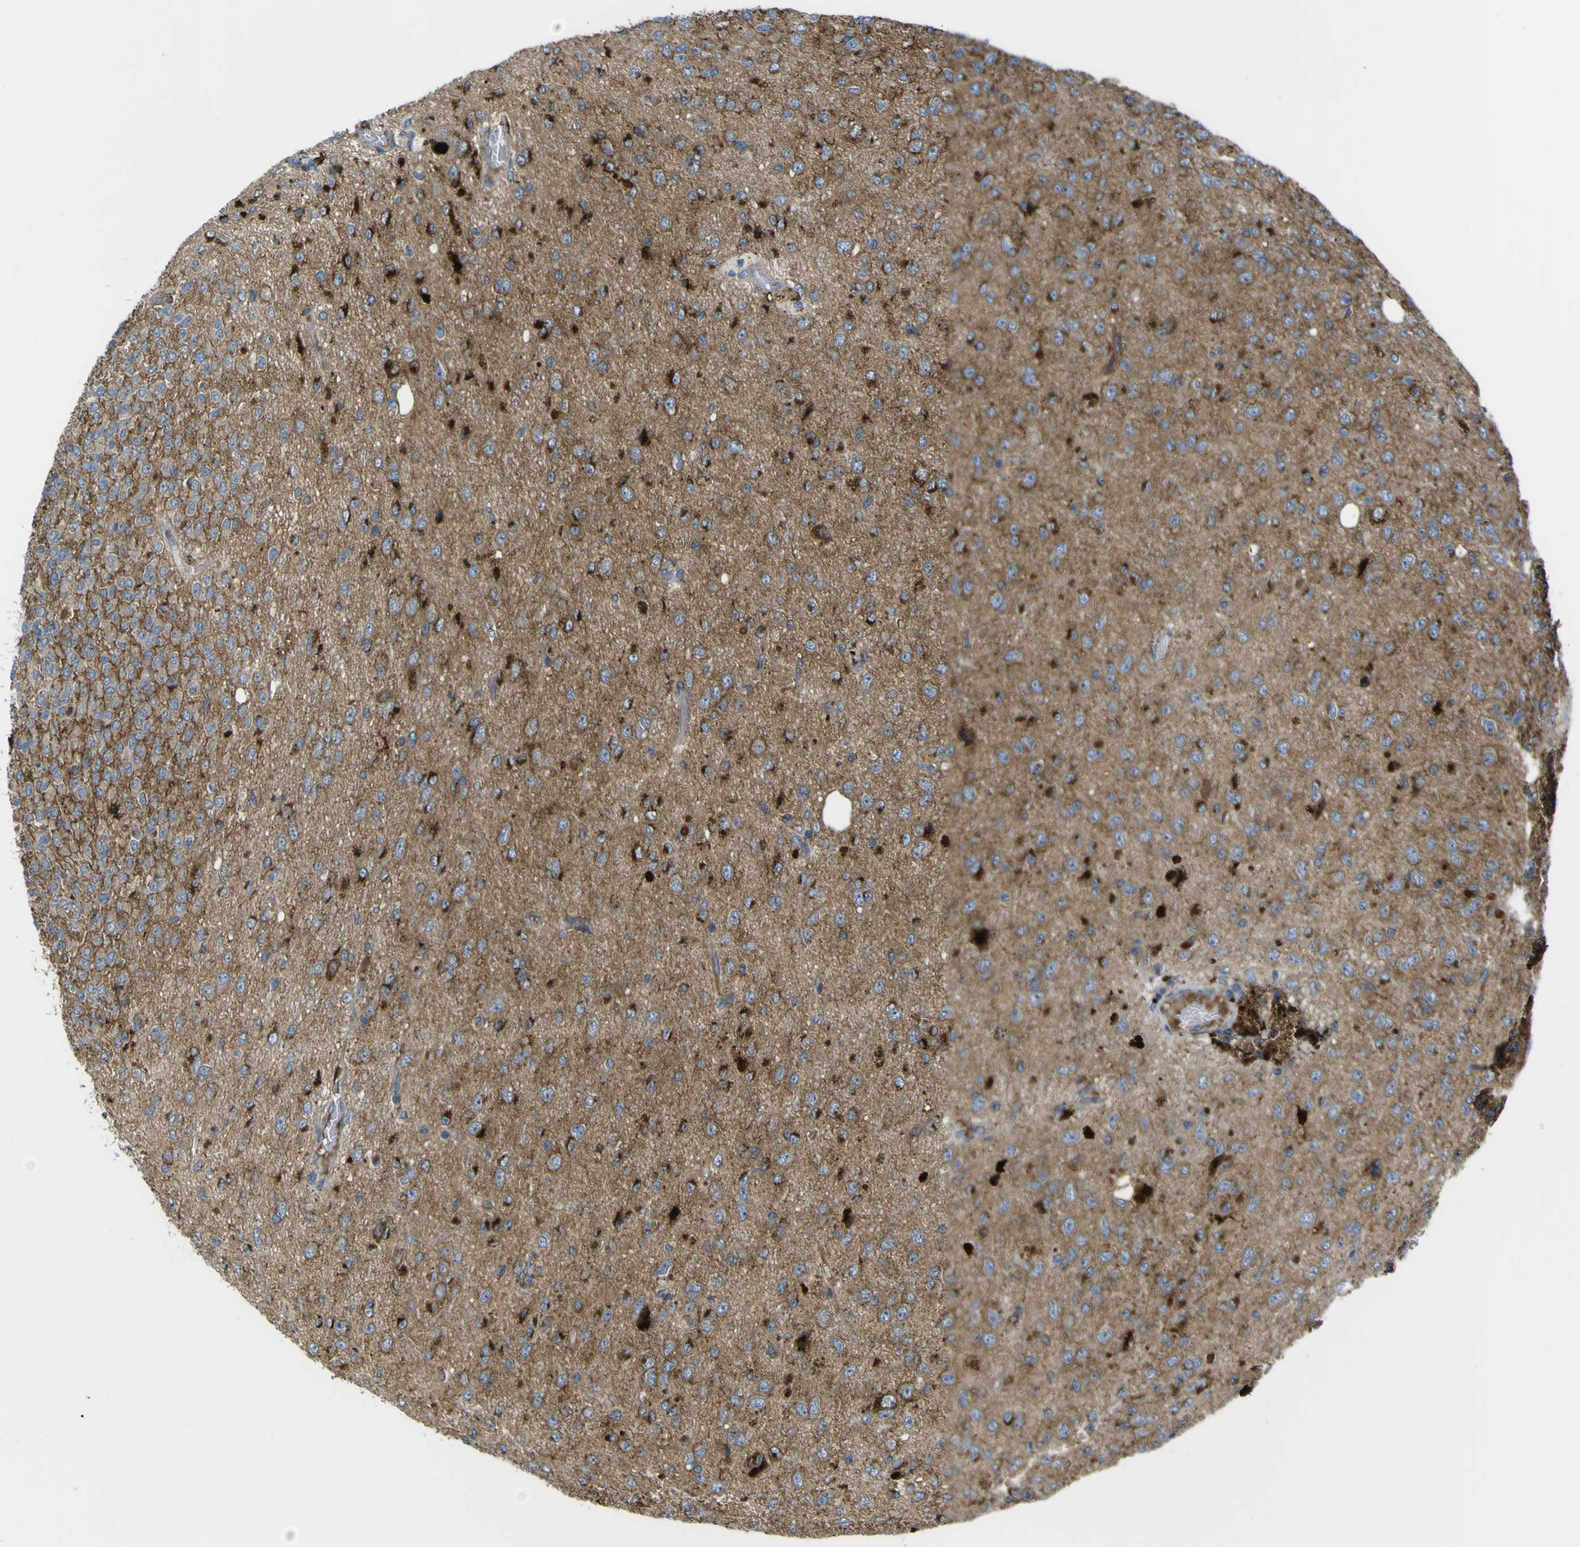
{"staining": {"intensity": "strong", "quantity": "<25%", "location": "cytoplasmic/membranous"}, "tissue": "glioma", "cell_type": "Tumor cells", "image_type": "cancer", "snomed": [{"axis": "morphology", "description": "Glioma, malignant, High grade"}, {"axis": "topography", "description": "pancreas cauda"}], "caption": "Protein expression analysis of malignant high-grade glioma demonstrates strong cytoplasmic/membranous positivity in about <25% of tumor cells.", "gene": "CST3", "patient": {"sex": "male", "age": 60}}